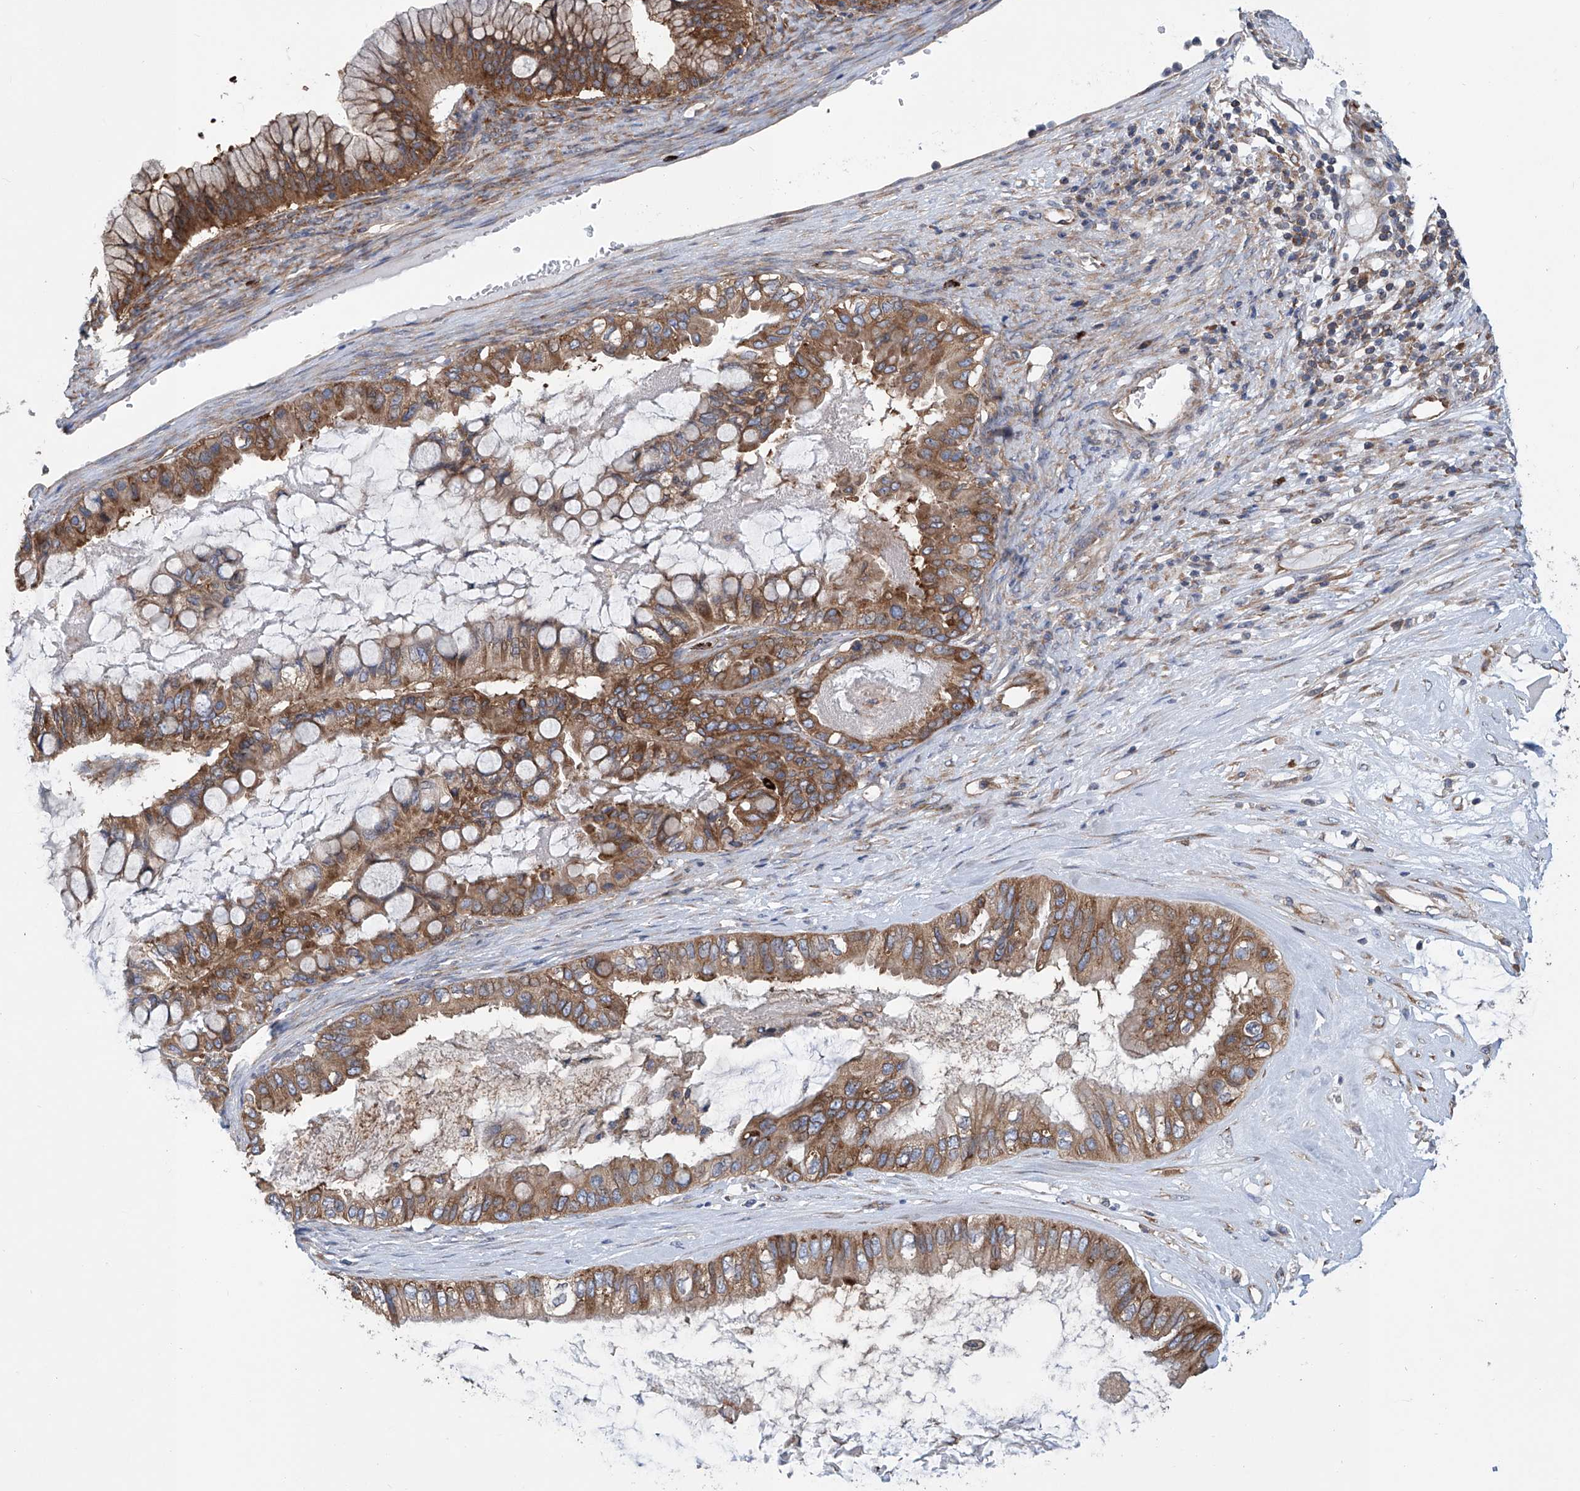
{"staining": {"intensity": "moderate", "quantity": ">75%", "location": "cytoplasmic/membranous"}, "tissue": "ovarian cancer", "cell_type": "Tumor cells", "image_type": "cancer", "snomed": [{"axis": "morphology", "description": "Cystadenocarcinoma, mucinous, NOS"}, {"axis": "topography", "description": "Ovary"}], "caption": "A high-resolution image shows IHC staining of ovarian mucinous cystadenocarcinoma, which shows moderate cytoplasmic/membranous expression in about >75% of tumor cells. (DAB IHC, brown staining for protein, blue staining for nuclei).", "gene": "SENP2", "patient": {"sex": "female", "age": 80}}